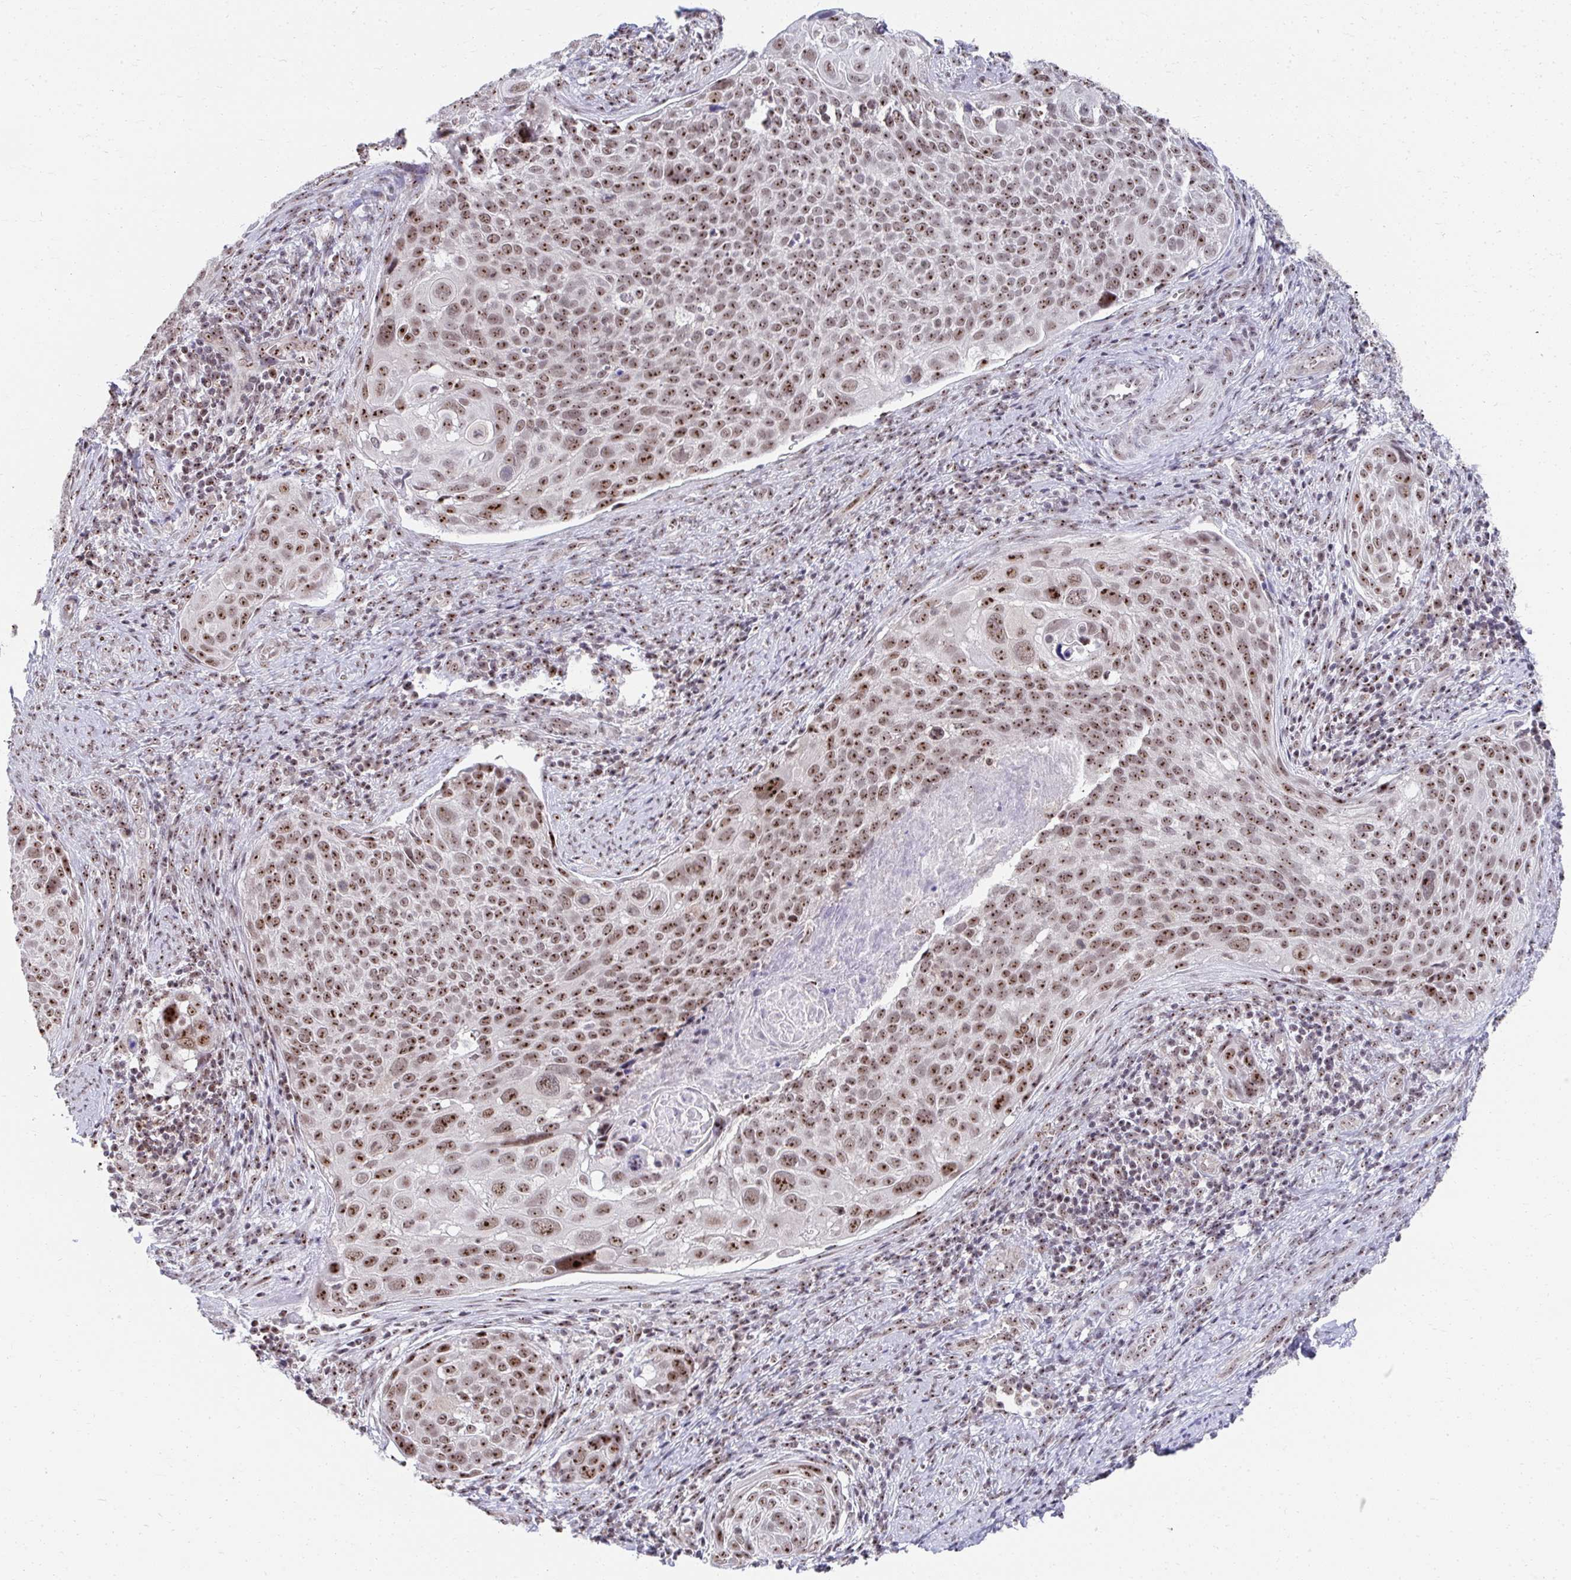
{"staining": {"intensity": "moderate", "quantity": ">75%", "location": "nuclear"}, "tissue": "cervical cancer", "cell_type": "Tumor cells", "image_type": "cancer", "snomed": [{"axis": "morphology", "description": "Squamous cell carcinoma, NOS"}, {"axis": "topography", "description": "Cervix"}], "caption": "This photomicrograph displays IHC staining of human cervical squamous cell carcinoma, with medium moderate nuclear expression in about >75% of tumor cells.", "gene": "HIRA", "patient": {"sex": "female", "age": 39}}